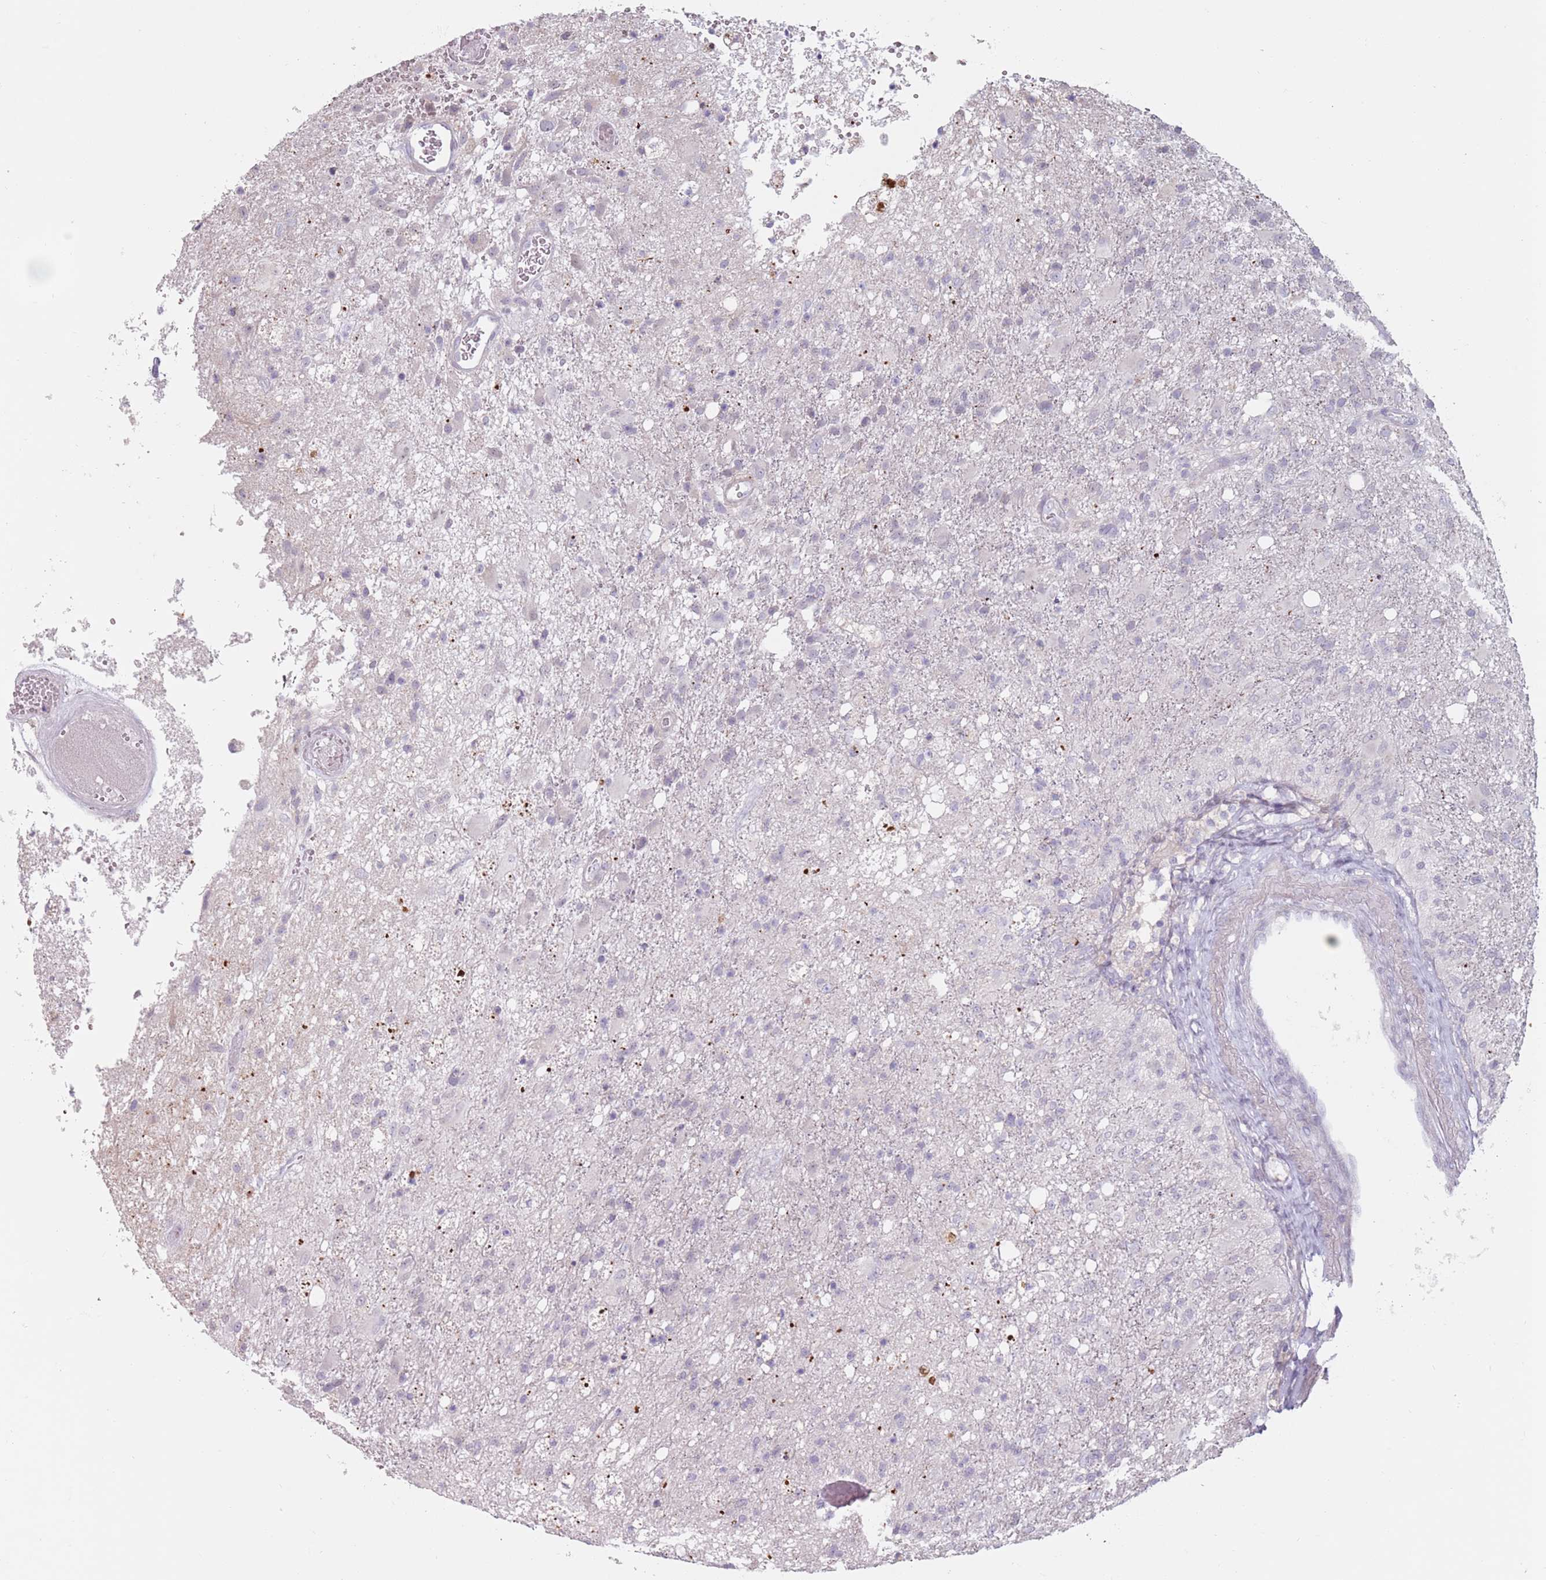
{"staining": {"intensity": "negative", "quantity": "none", "location": "none"}, "tissue": "glioma", "cell_type": "Tumor cells", "image_type": "cancer", "snomed": [{"axis": "morphology", "description": "Glioma, malignant, High grade"}, {"axis": "topography", "description": "Brain"}], "caption": "Photomicrograph shows no significant protein staining in tumor cells of glioma.", "gene": "DXO", "patient": {"sex": "female", "age": 74}}